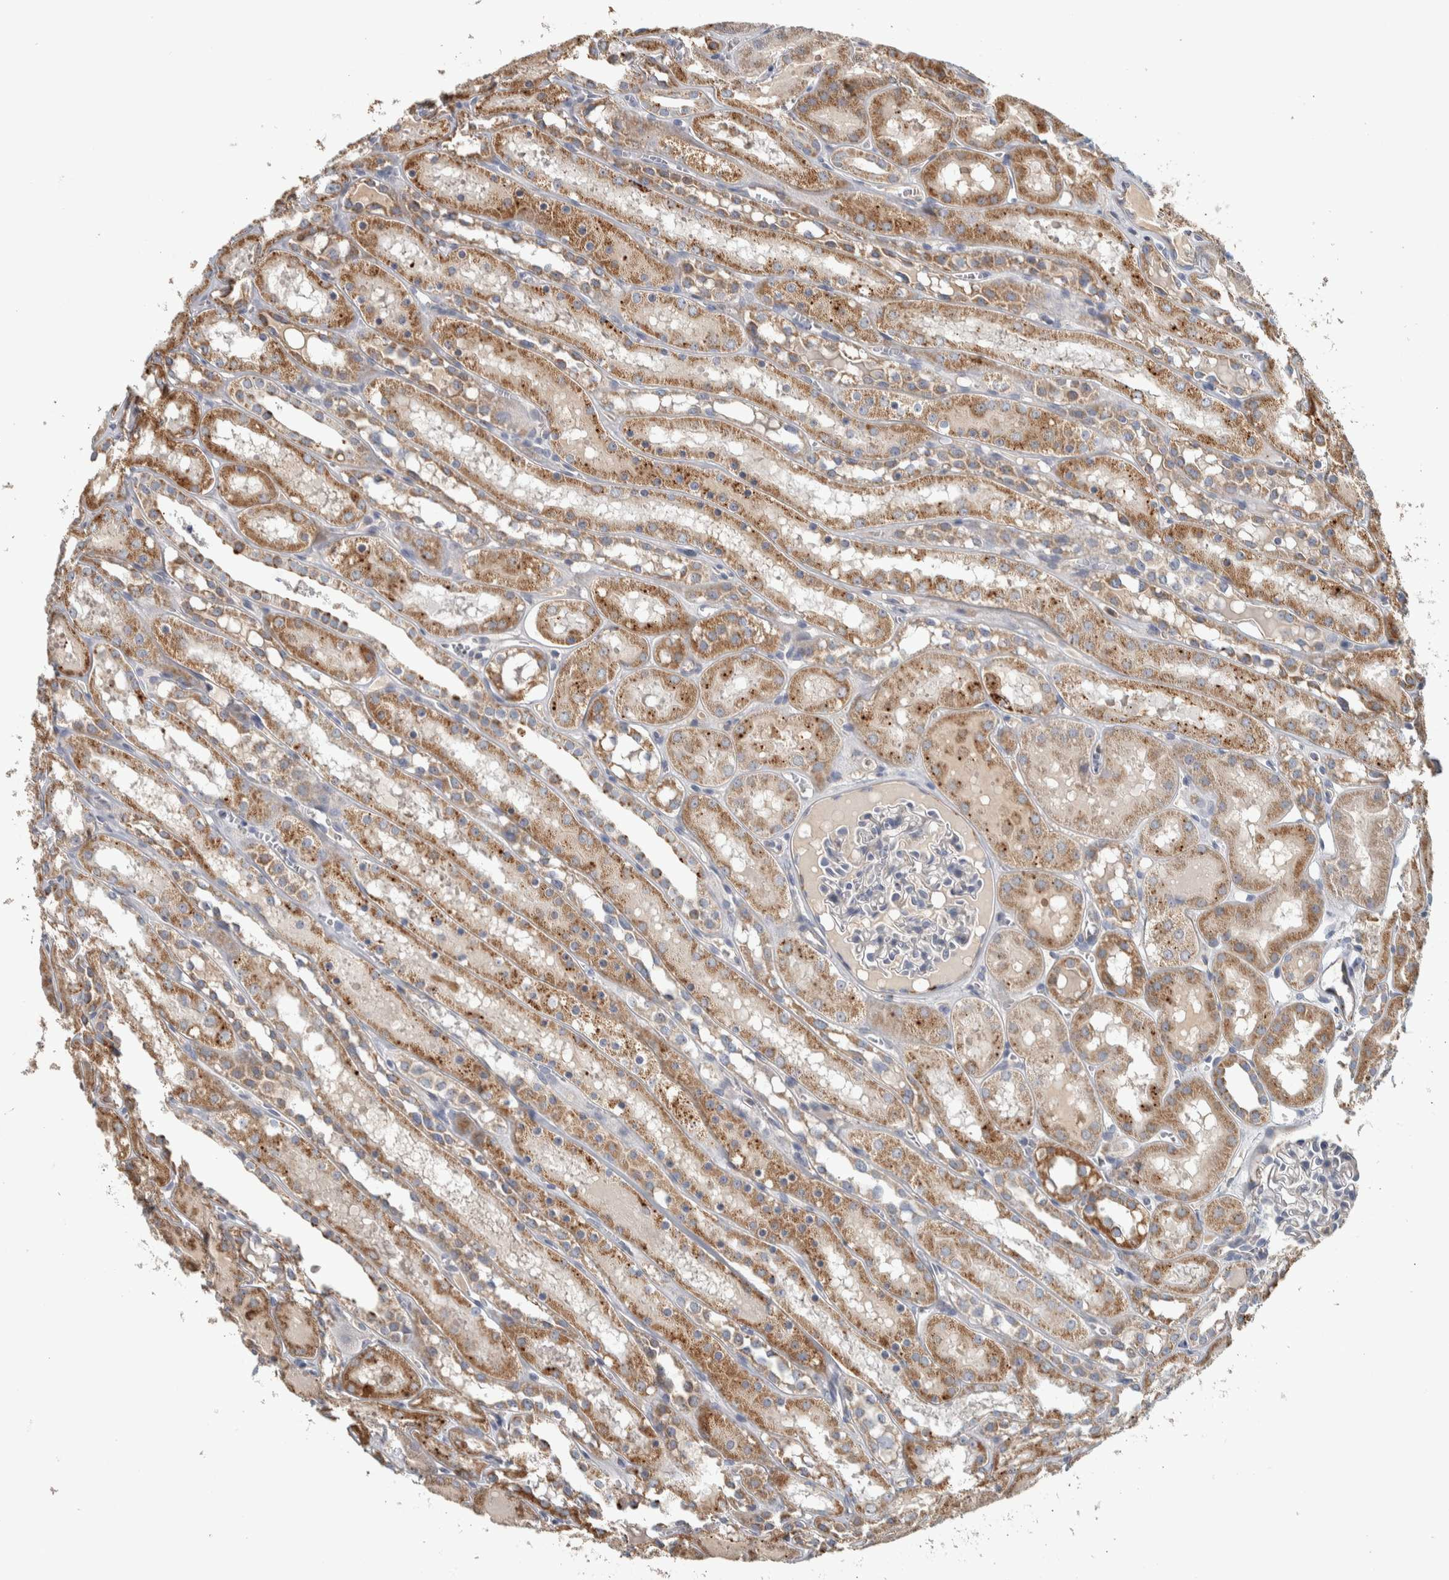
{"staining": {"intensity": "negative", "quantity": "none", "location": "none"}, "tissue": "kidney", "cell_type": "Cells in glomeruli", "image_type": "normal", "snomed": [{"axis": "morphology", "description": "Normal tissue, NOS"}, {"axis": "topography", "description": "Kidney"}, {"axis": "topography", "description": "Urinary bladder"}], "caption": "High power microscopy micrograph of an immunohistochemistry photomicrograph of unremarkable kidney, revealing no significant staining in cells in glomeruli.", "gene": "FAM78A", "patient": {"sex": "male", "age": 16}}